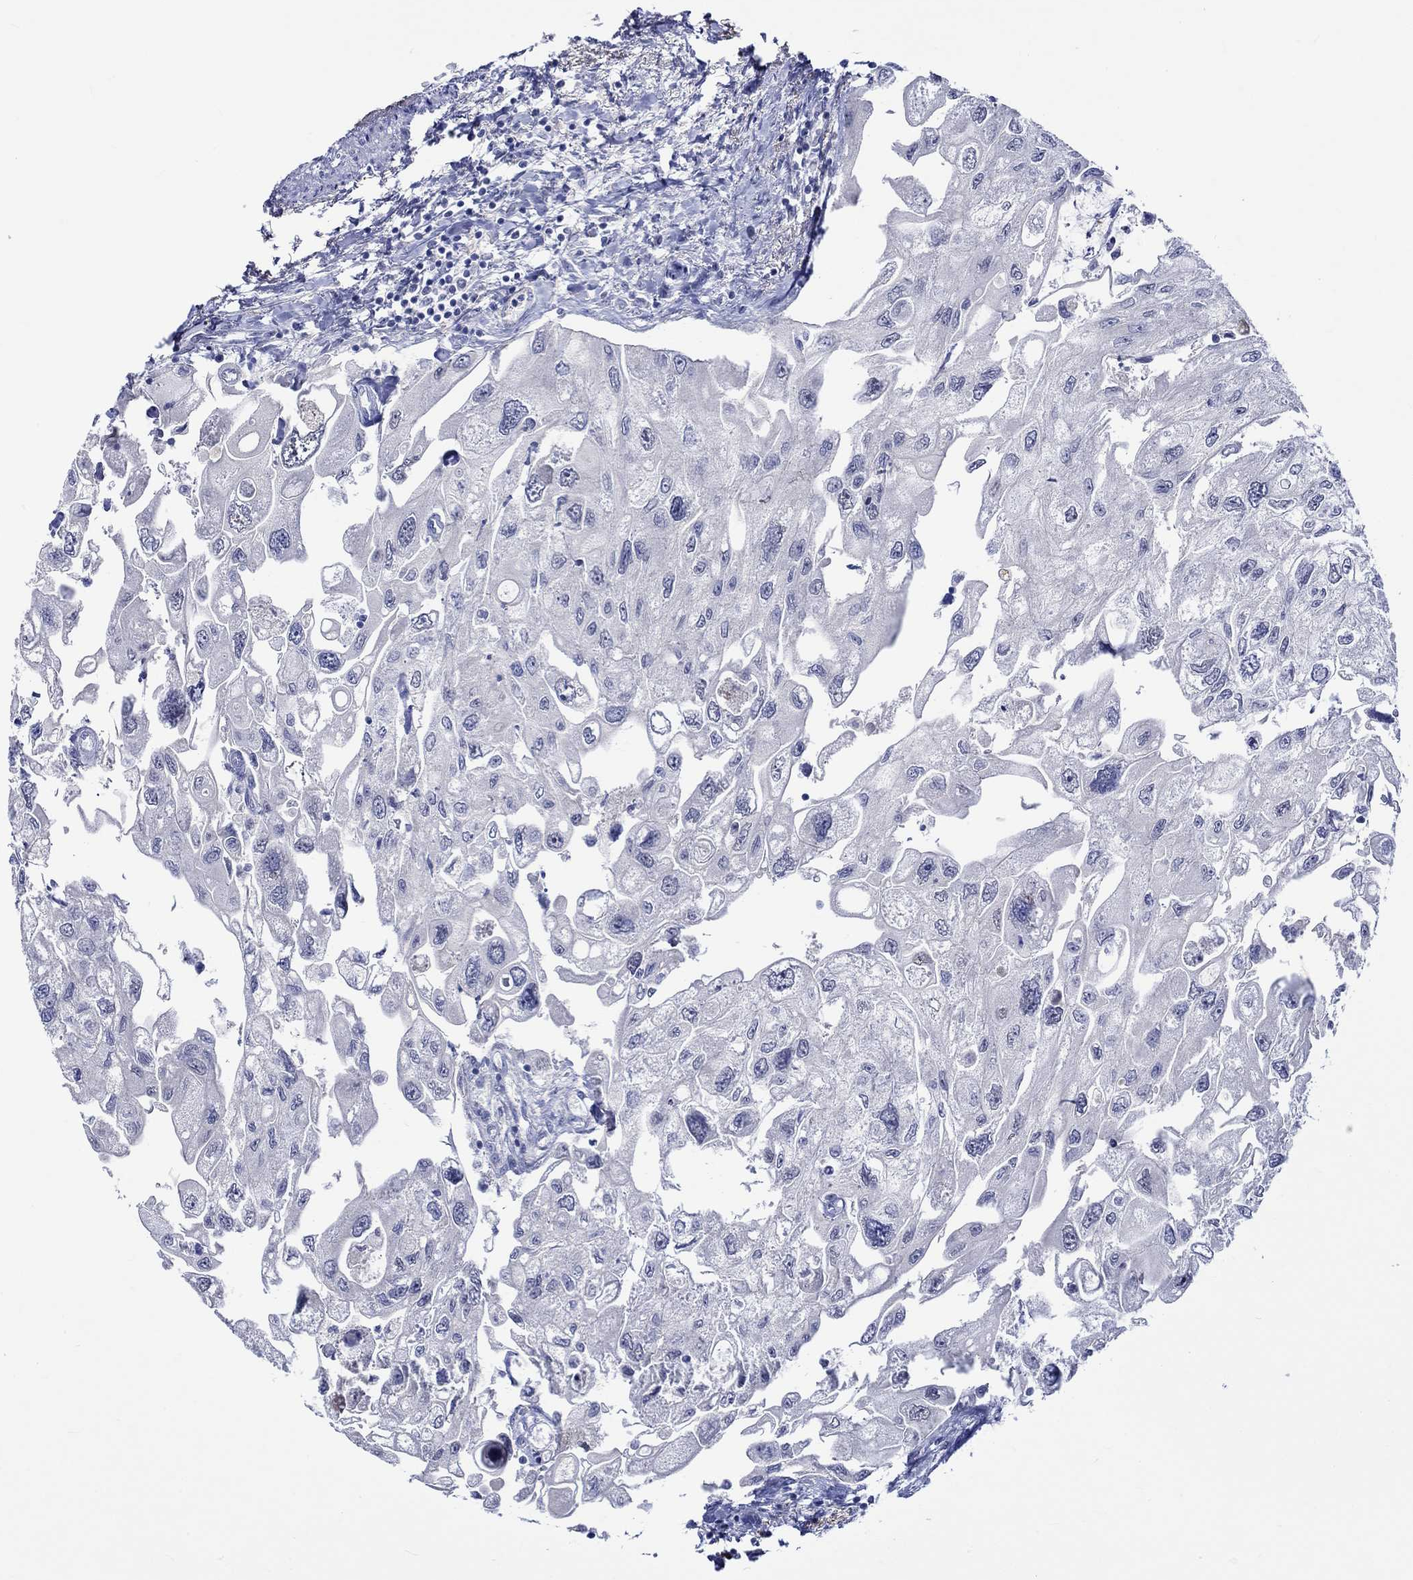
{"staining": {"intensity": "negative", "quantity": "none", "location": "none"}, "tissue": "urothelial cancer", "cell_type": "Tumor cells", "image_type": "cancer", "snomed": [{"axis": "morphology", "description": "Urothelial carcinoma, High grade"}, {"axis": "topography", "description": "Urinary bladder"}], "caption": "The histopathology image exhibits no staining of tumor cells in urothelial carcinoma (high-grade).", "gene": "KLHL35", "patient": {"sex": "male", "age": 59}}